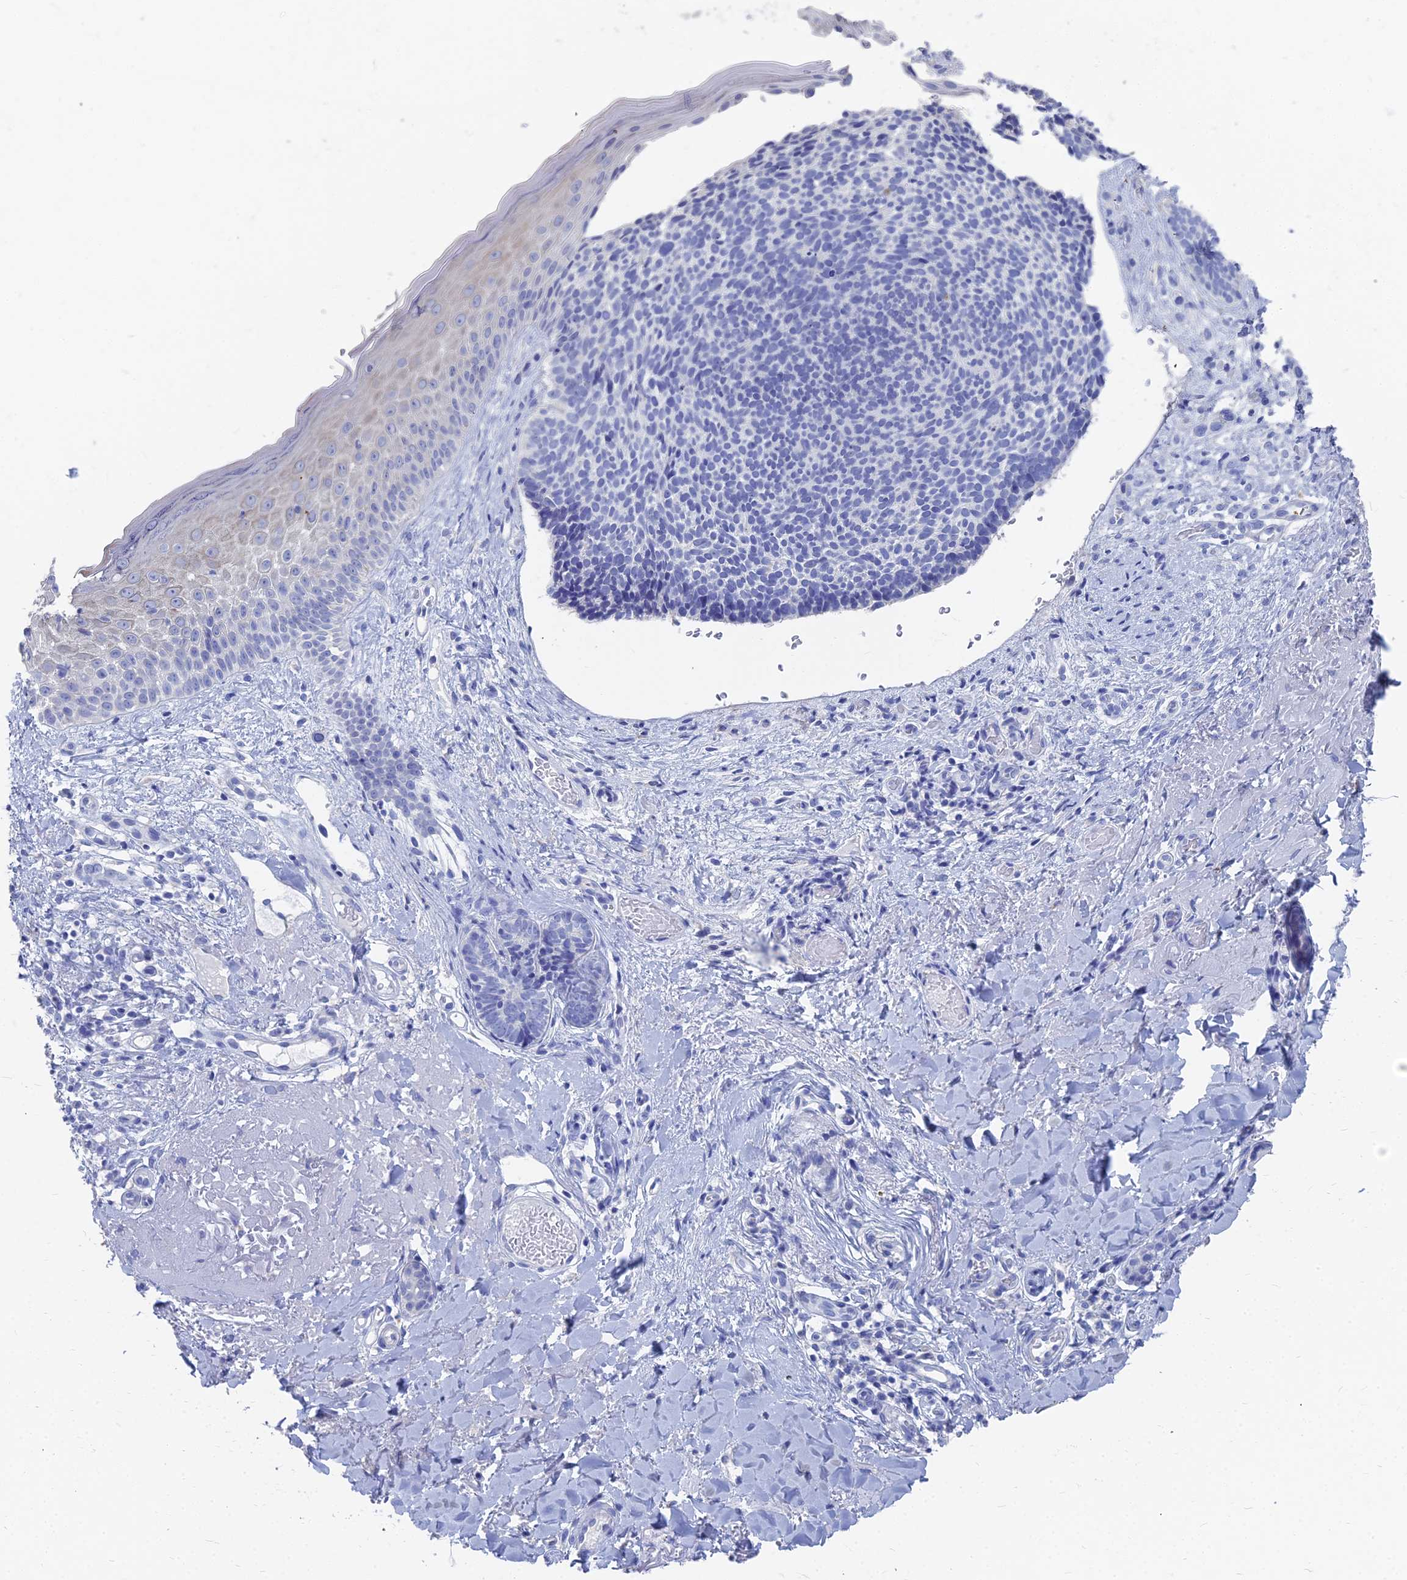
{"staining": {"intensity": "negative", "quantity": "none", "location": "none"}, "tissue": "skin cancer", "cell_type": "Tumor cells", "image_type": "cancer", "snomed": [{"axis": "morphology", "description": "Basal cell carcinoma"}, {"axis": "topography", "description": "Skin"}], "caption": "There is no significant positivity in tumor cells of skin basal cell carcinoma.", "gene": "TNNT3", "patient": {"sex": "male", "age": 84}}